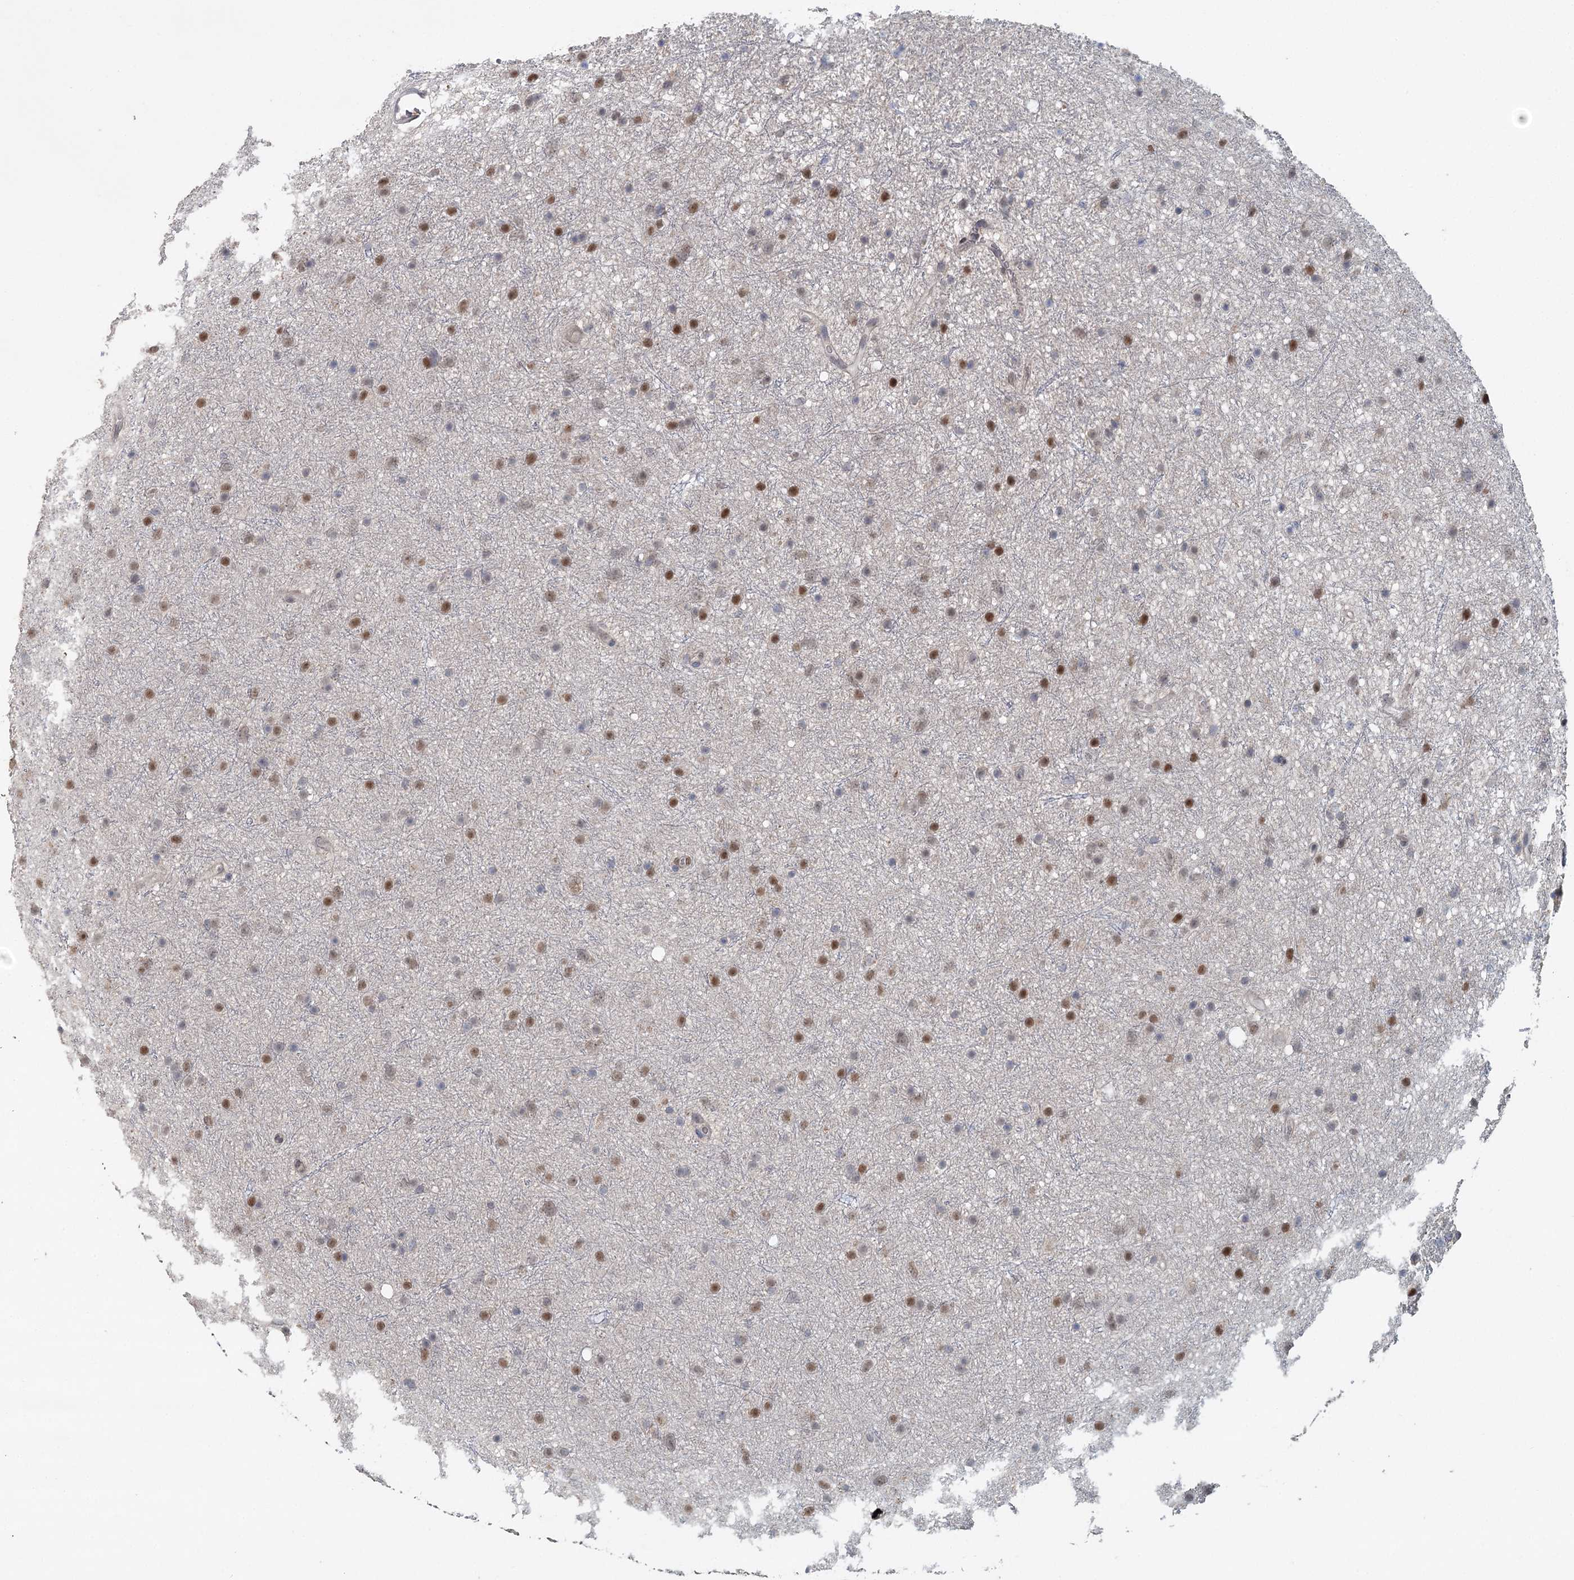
{"staining": {"intensity": "moderate", "quantity": "25%-75%", "location": "nuclear"}, "tissue": "glioma", "cell_type": "Tumor cells", "image_type": "cancer", "snomed": [{"axis": "morphology", "description": "Glioma, malignant, Low grade"}, {"axis": "topography", "description": "Cerebral cortex"}], "caption": "Immunohistochemistry histopathology image of neoplastic tissue: malignant low-grade glioma stained using immunohistochemistry (IHC) displays medium levels of moderate protein expression localized specifically in the nuclear of tumor cells, appearing as a nuclear brown color.", "gene": "ADK", "patient": {"sex": "female", "age": 39}}